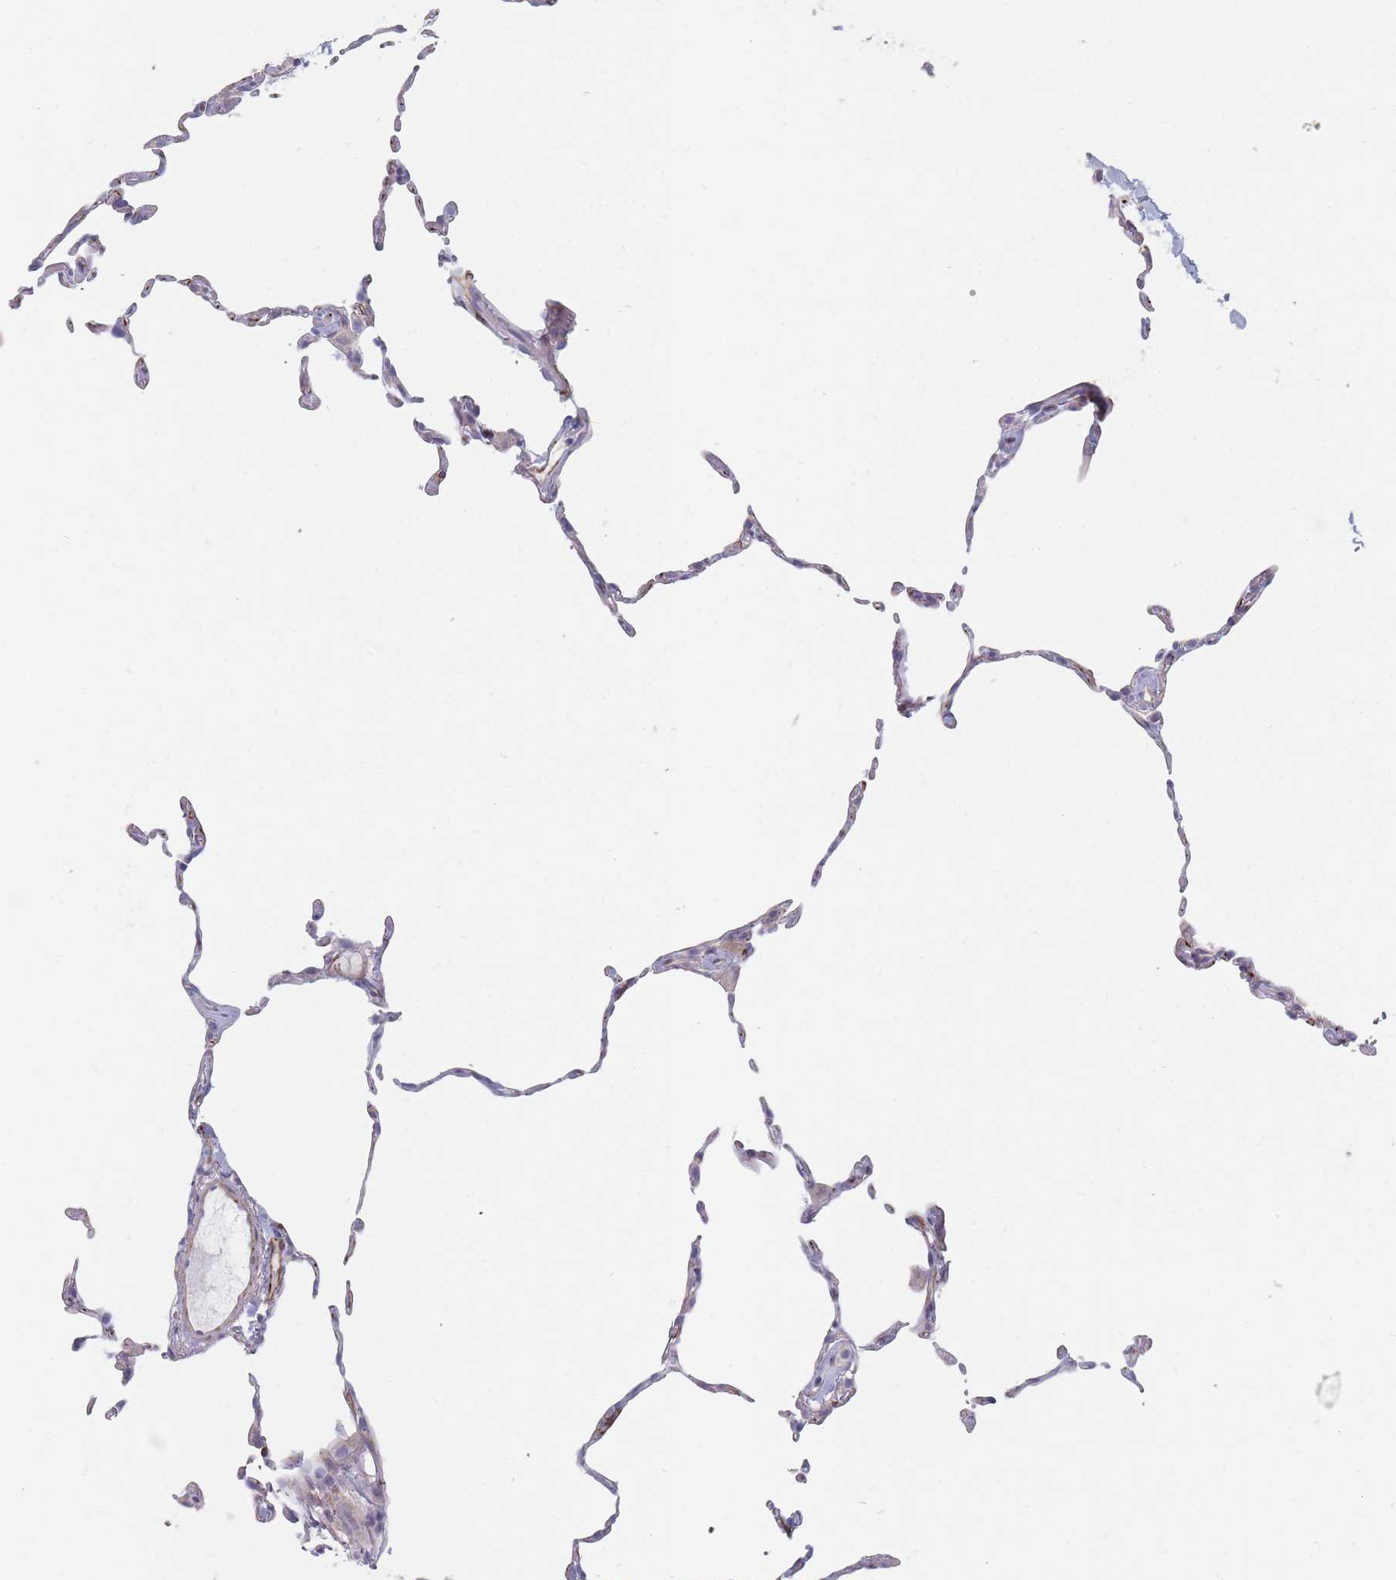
{"staining": {"intensity": "negative", "quantity": "none", "location": "none"}, "tissue": "lung", "cell_type": "Alveolar cells", "image_type": "normal", "snomed": [{"axis": "morphology", "description": "Normal tissue, NOS"}, {"axis": "topography", "description": "Lung"}], "caption": "This histopathology image is of benign lung stained with IHC to label a protein in brown with the nuclei are counter-stained blue. There is no staining in alveolar cells. (Stains: DAB immunohistochemistry (IHC) with hematoxylin counter stain, Microscopy: brightfield microscopy at high magnification).", "gene": "ERBIN", "patient": {"sex": "female", "age": 57}}